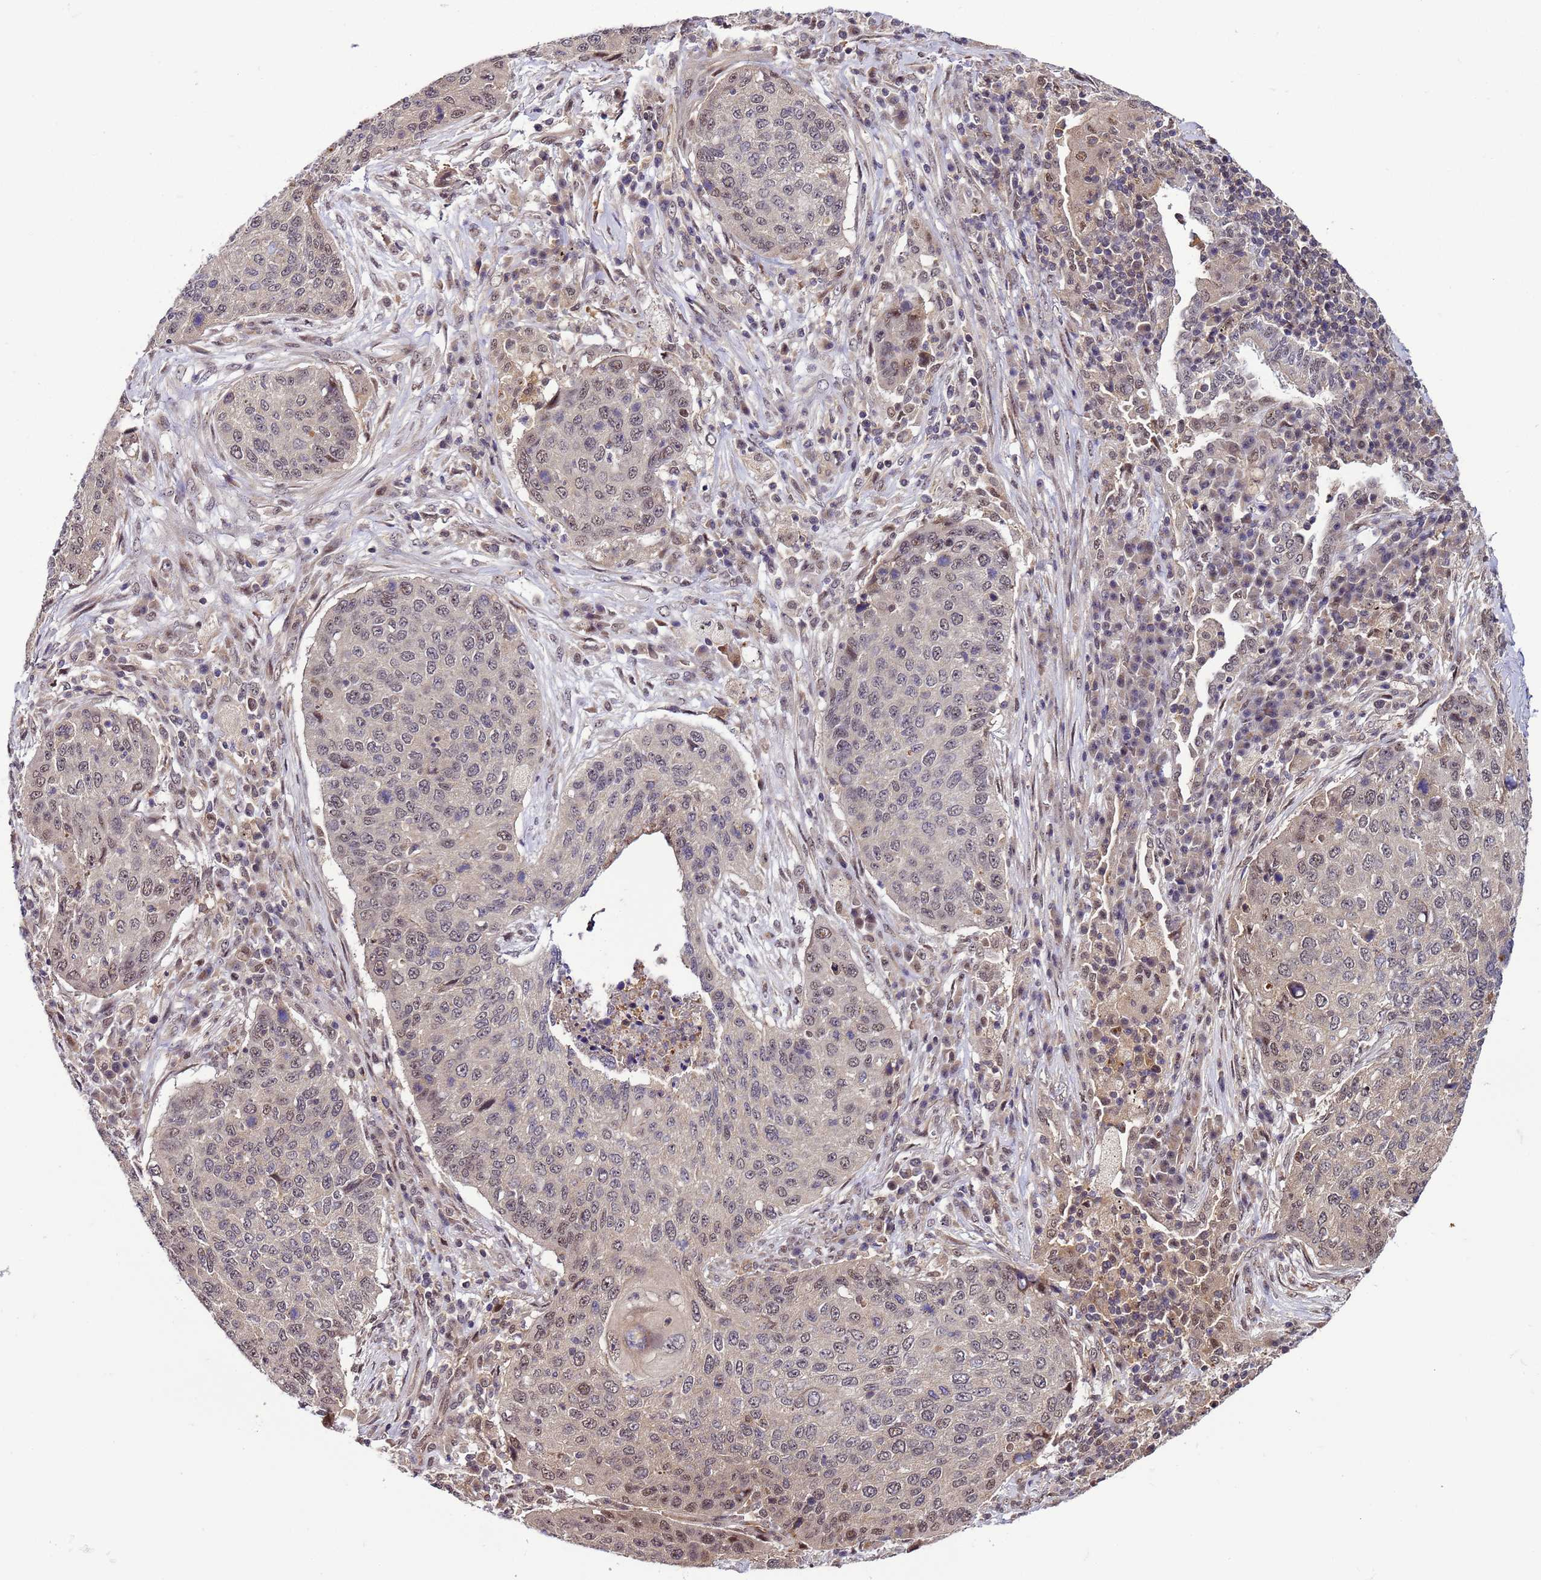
{"staining": {"intensity": "moderate", "quantity": "25%-75%", "location": "nuclear"}, "tissue": "lung cancer", "cell_type": "Tumor cells", "image_type": "cancer", "snomed": [{"axis": "morphology", "description": "Squamous cell carcinoma, NOS"}, {"axis": "topography", "description": "Lung"}], "caption": "Lung cancer was stained to show a protein in brown. There is medium levels of moderate nuclear positivity in about 25%-75% of tumor cells. The protein of interest is shown in brown color, while the nuclei are stained blue.", "gene": "GEN1", "patient": {"sex": "female", "age": 63}}